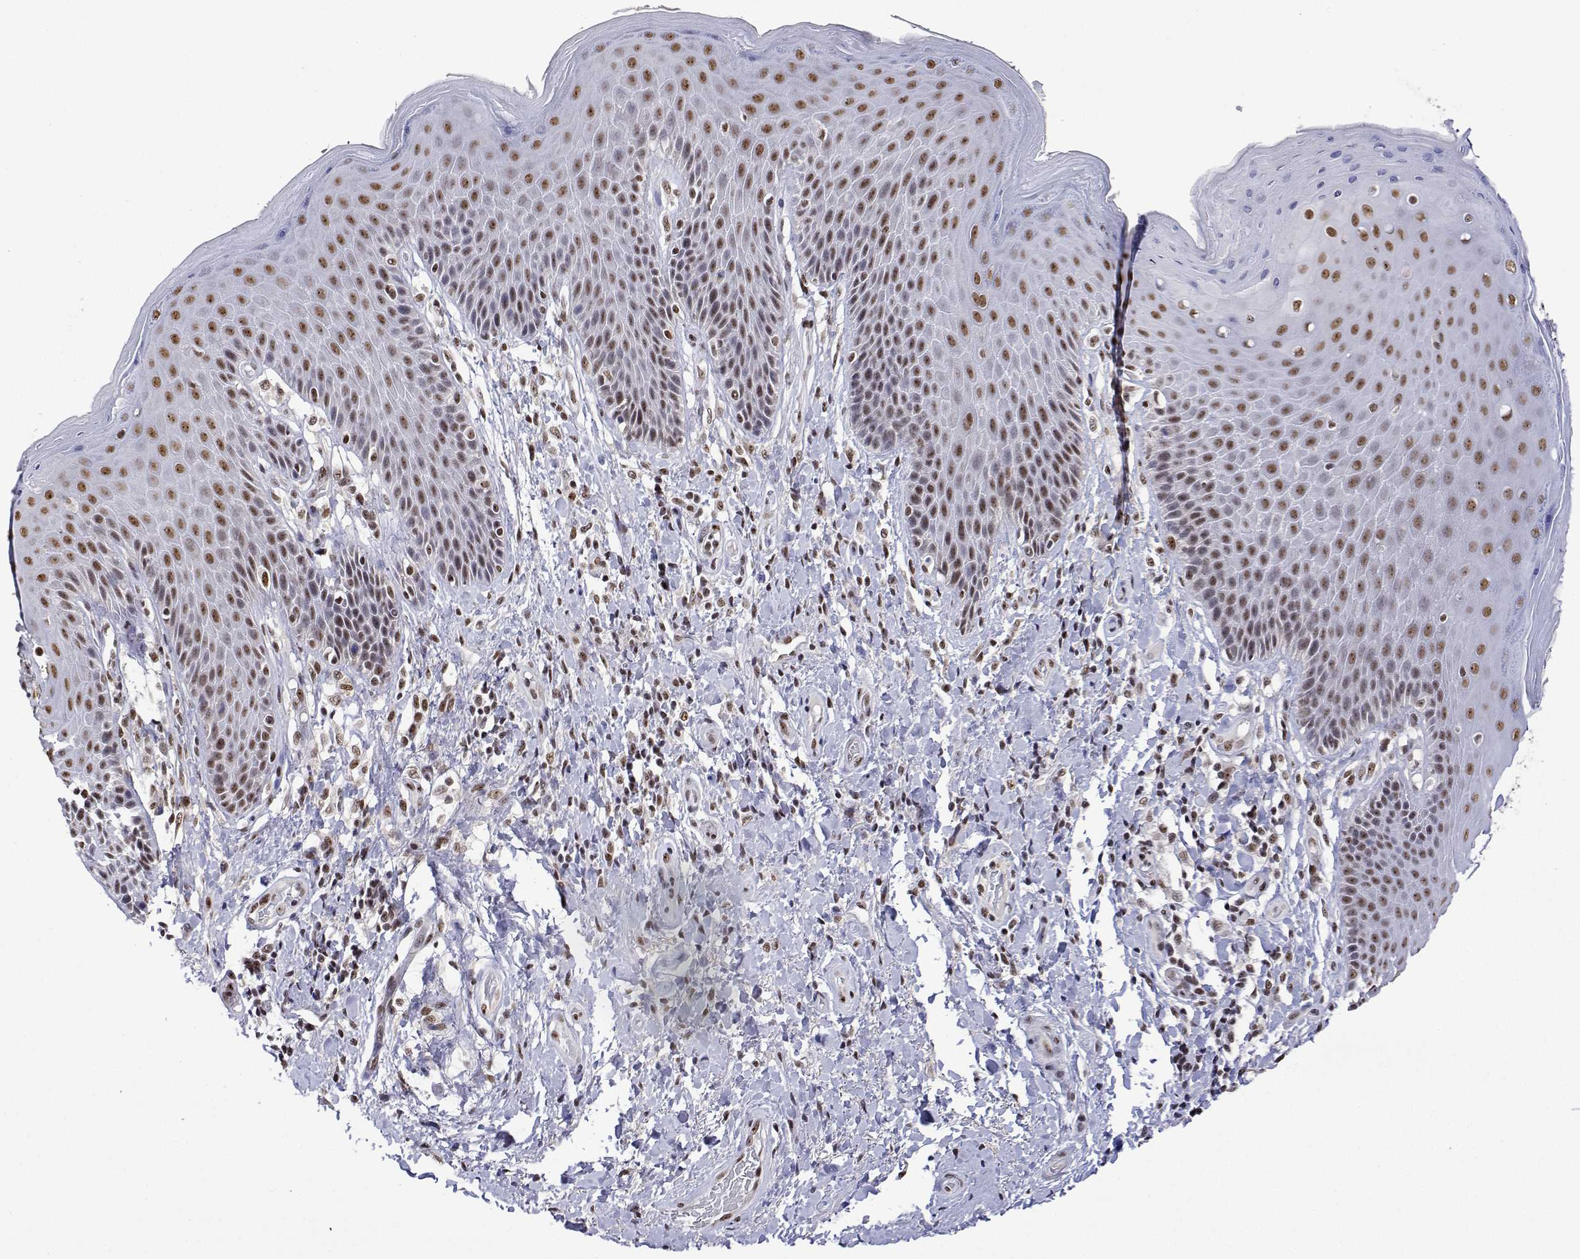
{"staining": {"intensity": "moderate", "quantity": ">75%", "location": "nuclear"}, "tissue": "skin", "cell_type": "Epidermal cells", "image_type": "normal", "snomed": [{"axis": "morphology", "description": "Normal tissue, NOS"}, {"axis": "topography", "description": "Anal"}, {"axis": "topography", "description": "Peripheral nerve tissue"}], "caption": "Immunohistochemistry of unremarkable human skin shows medium levels of moderate nuclear expression in about >75% of epidermal cells. (Stains: DAB in brown, nuclei in blue, Microscopy: brightfield microscopy at high magnification).", "gene": "ADAR", "patient": {"sex": "male", "age": 51}}